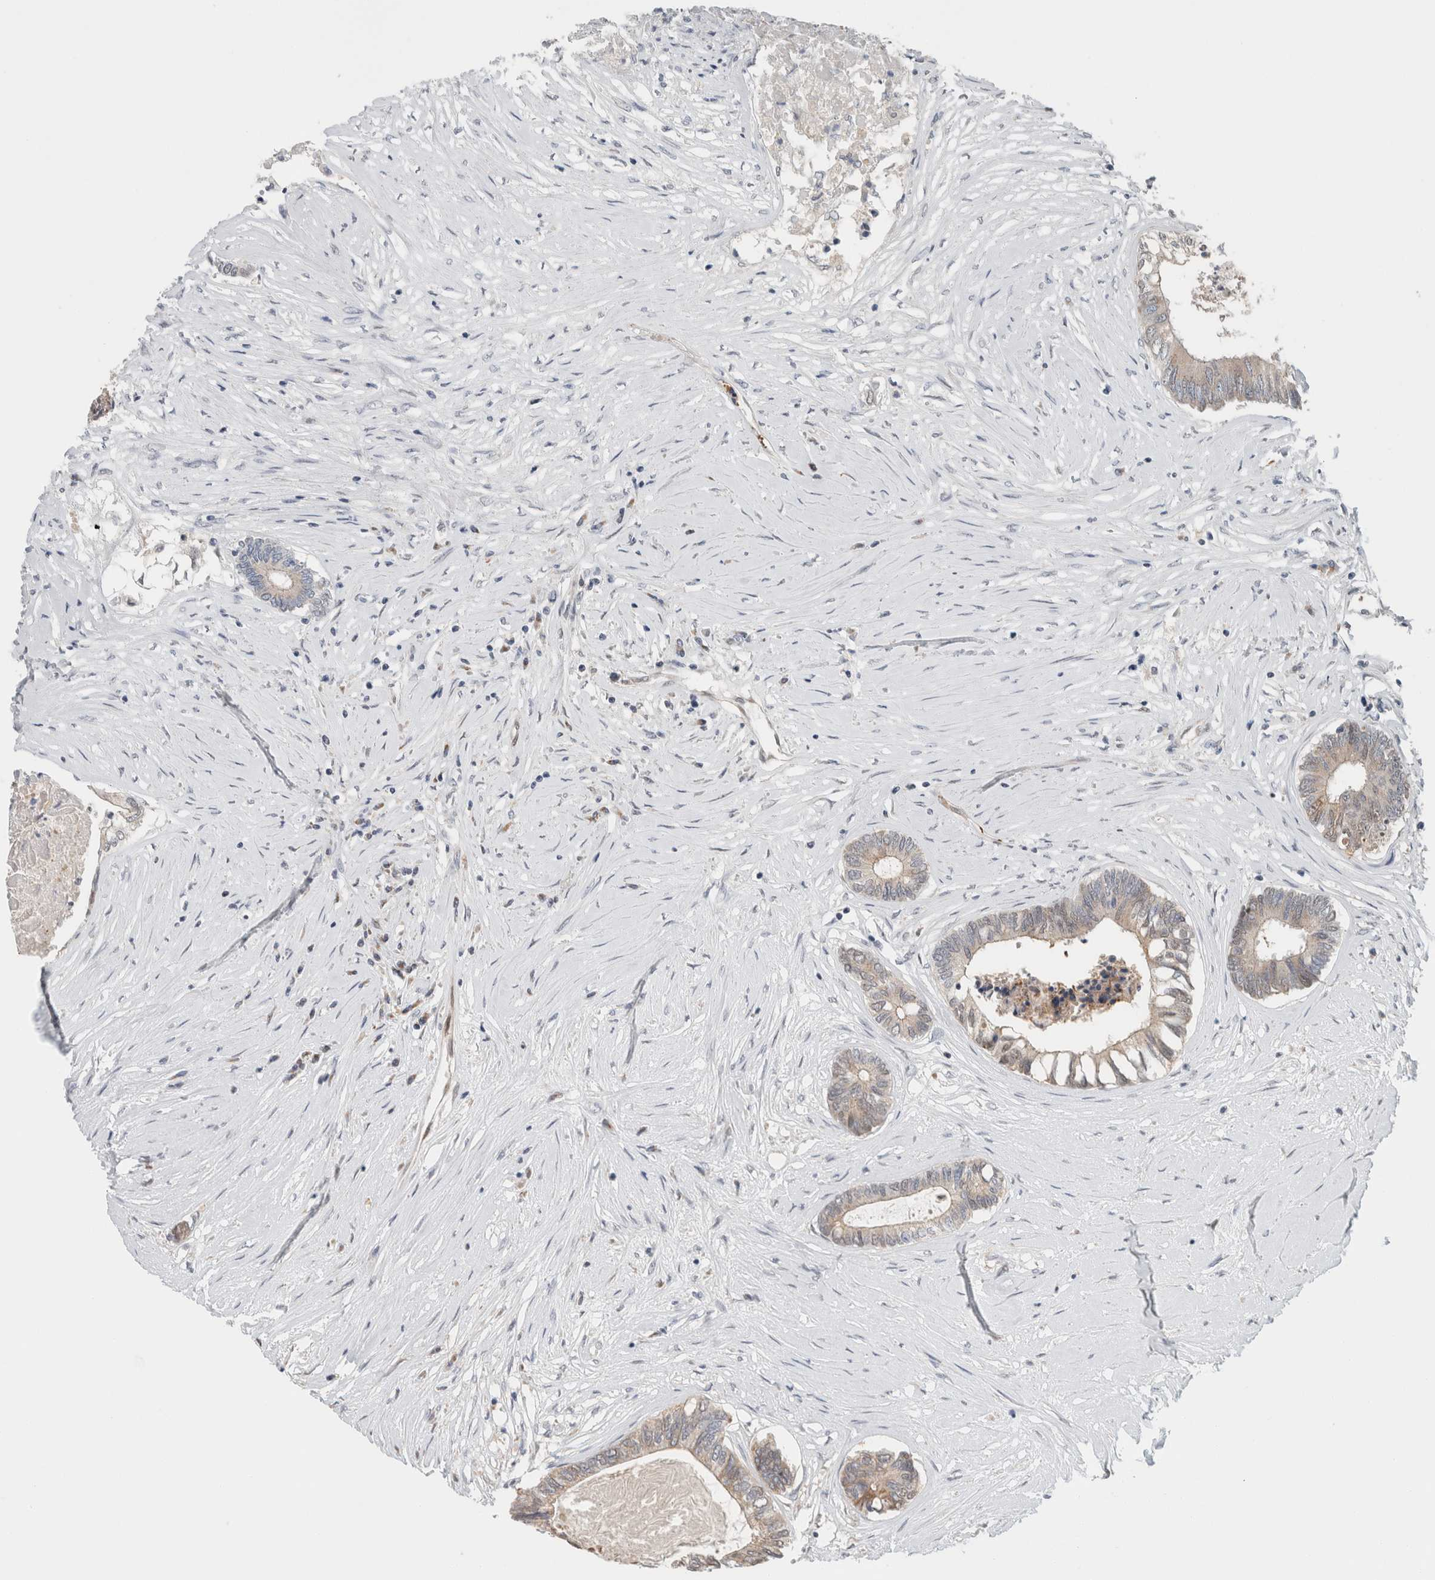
{"staining": {"intensity": "weak", "quantity": "<25%", "location": "cytoplasmic/membranous"}, "tissue": "colorectal cancer", "cell_type": "Tumor cells", "image_type": "cancer", "snomed": [{"axis": "morphology", "description": "Adenocarcinoma, NOS"}, {"axis": "topography", "description": "Rectum"}], "caption": "The image exhibits no significant positivity in tumor cells of adenocarcinoma (colorectal).", "gene": "CRAT", "patient": {"sex": "male", "age": 63}}